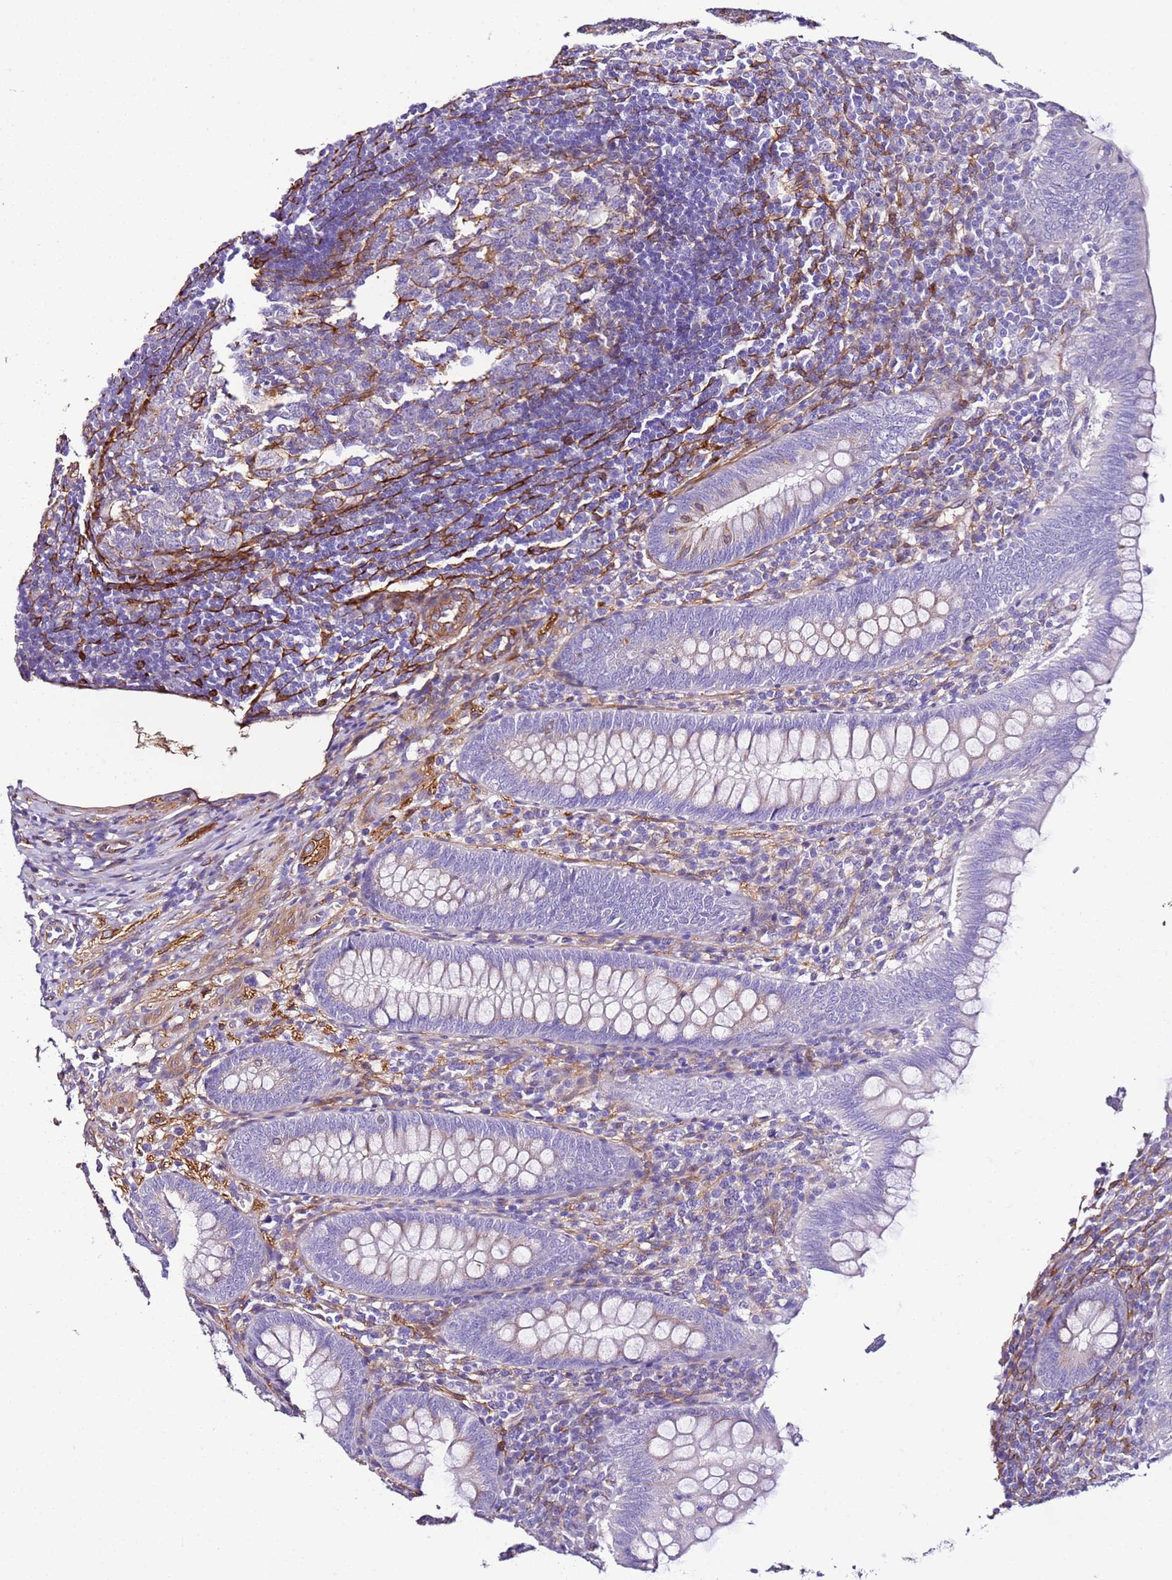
{"staining": {"intensity": "negative", "quantity": "none", "location": "none"}, "tissue": "appendix", "cell_type": "Glandular cells", "image_type": "normal", "snomed": [{"axis": "morphology", "description": "Normal tissue, NOS"}, {"axis": "topography", "description": "Appendix"}], "caption": "This is a micrograph of IHC staining of normal appendix, which shows no staining in glandular cells. (DAB (3,3'-diaminobenzidine) IHC visualized using brightfield microscopy, high magnification).", "gene": "FAM174C", "patient": {"sex": "male", "age": 14}}